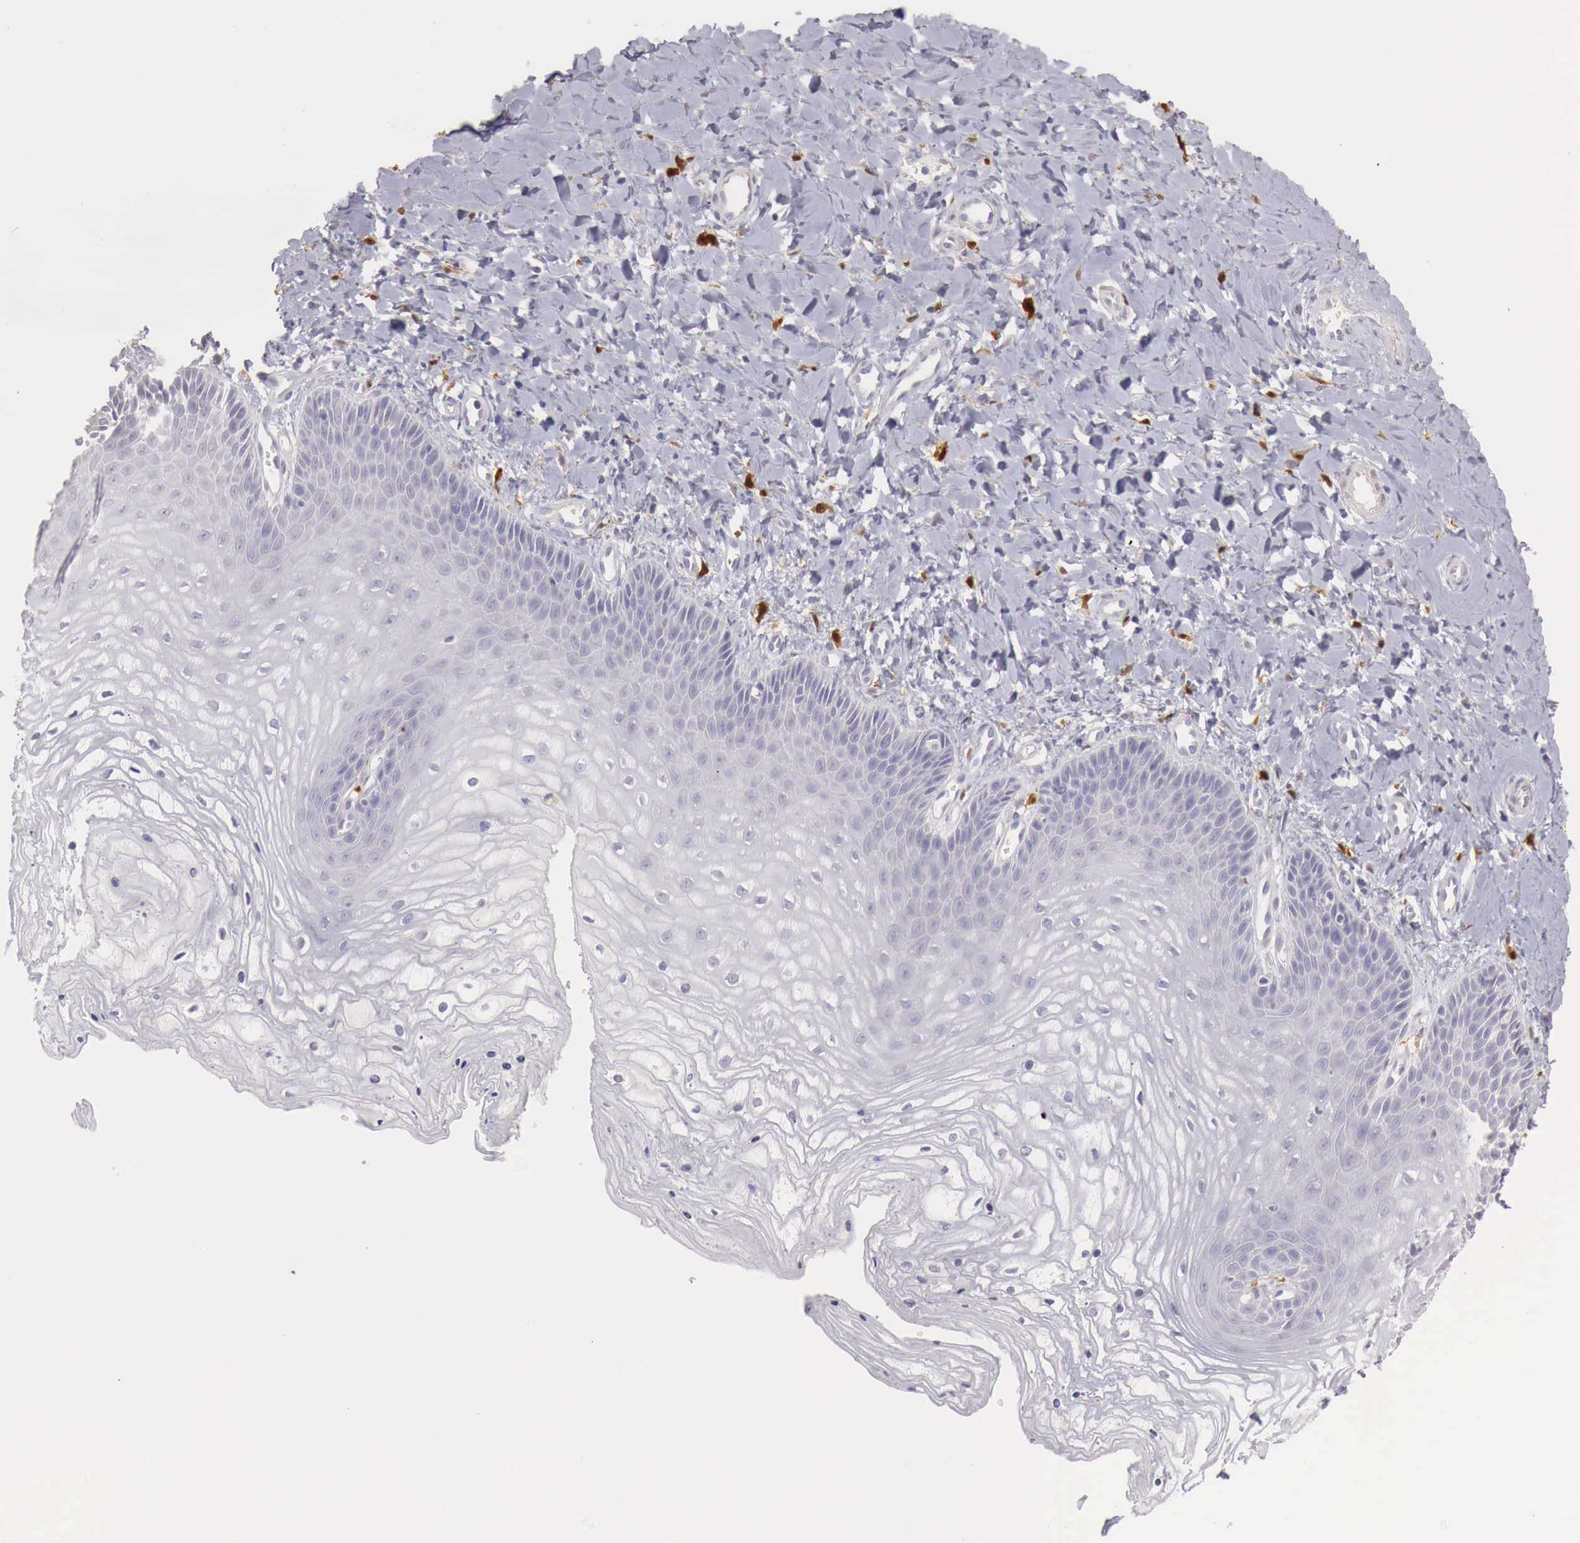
{"staining": {"intensity": "negative", "quantity": "none", "location": "none"}, "tissue": "vagina", "cell_type": "Squamous epithelial cells", "image_type": "normal", "snomed": [{"axis": "morphology", "description": "Normal tissue, NOS"}, {"axis": "topography", "description": "Vagina"}], "caption": "This is a image of immunohistochemistry (IHC) staining of unremarkable vagina, which shows no positivity in squamous epithelial cells. (DAB immunohistochemistry, high magnification).", "gene": "RENBP", "patient": {"sex": "female", "age": 68}}